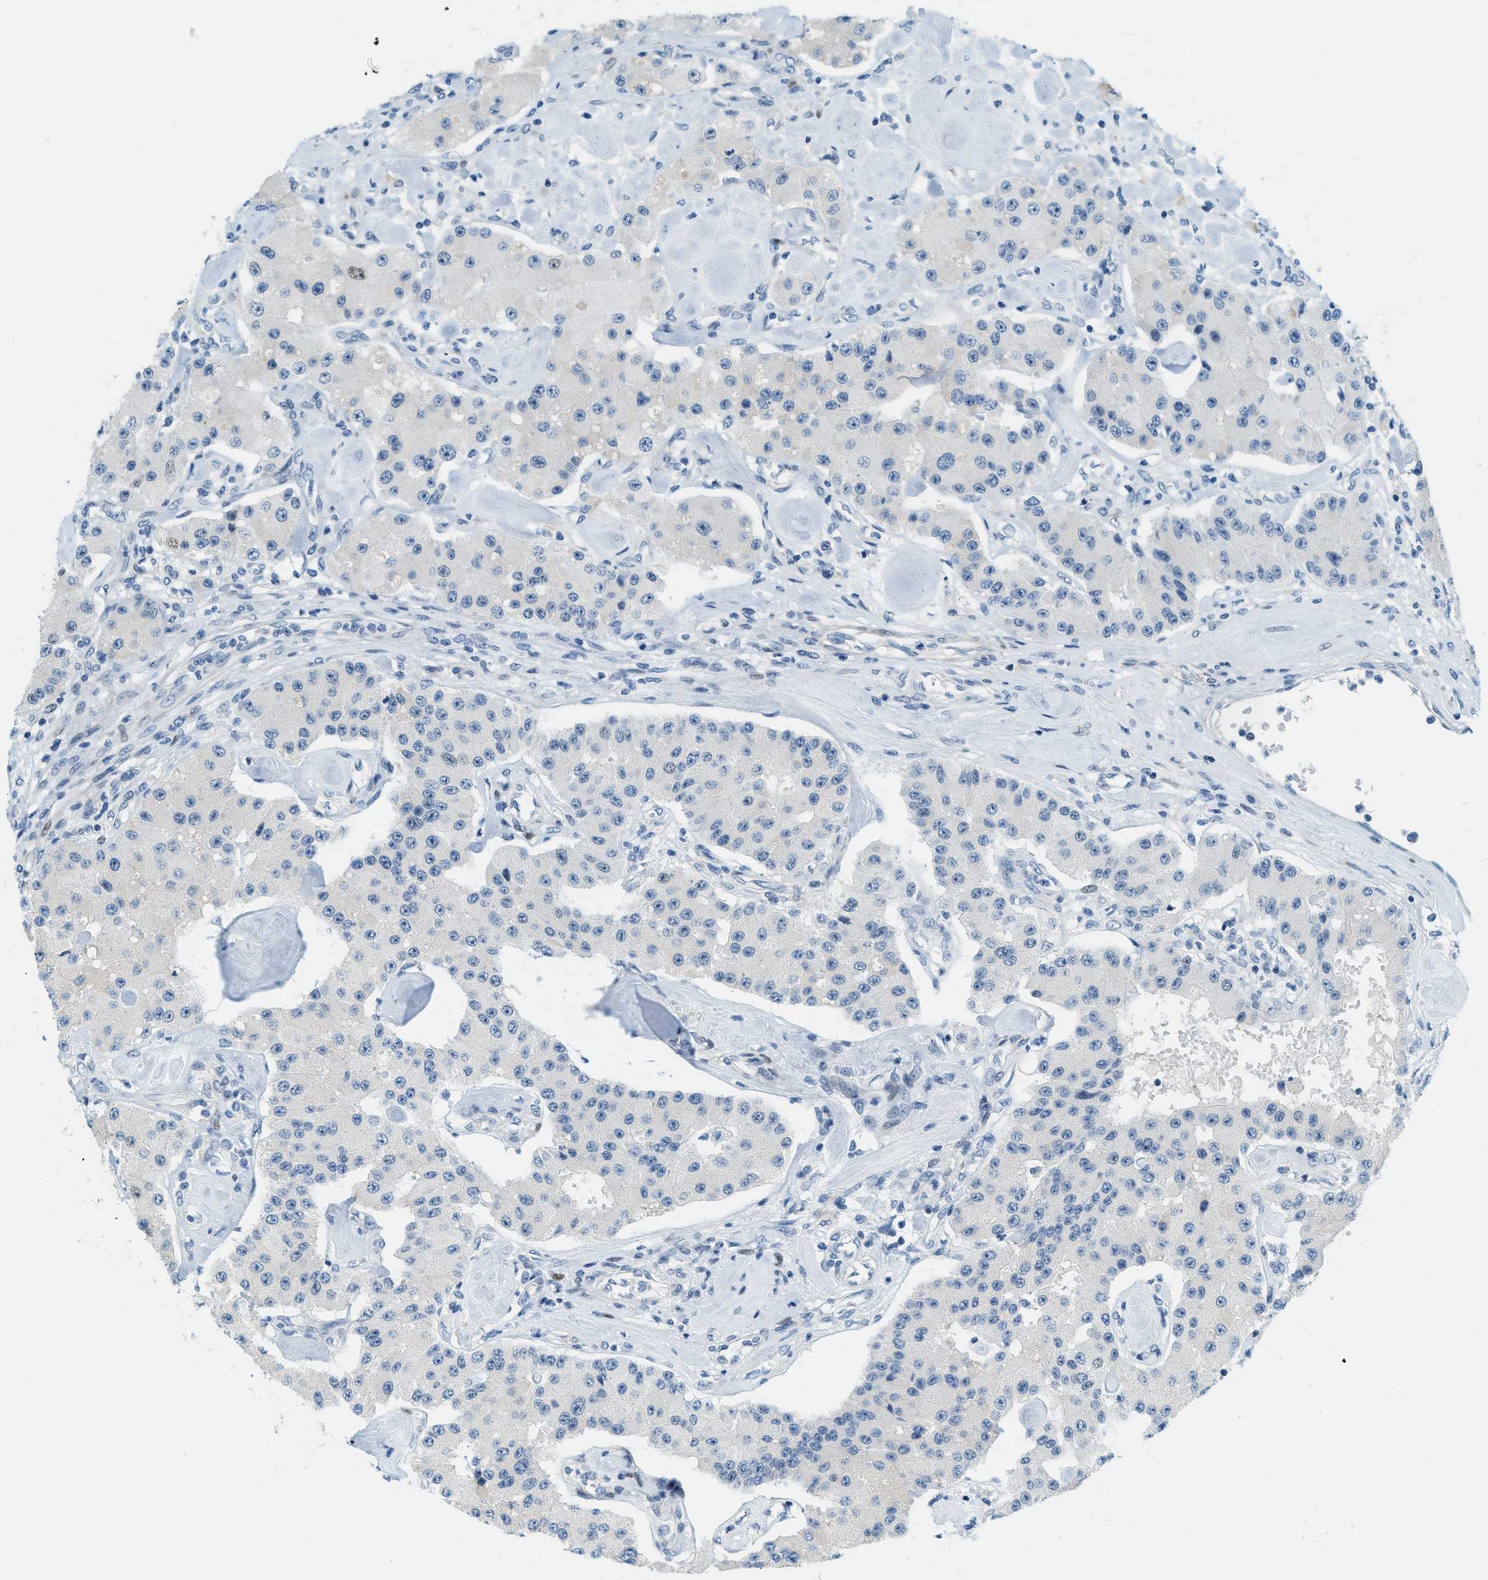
{"staining": {"intensity": "negative", "quantity": "none", "location": "none"}, "tissue": "carcinoid", "cell_type": "Tumor cells", "image_type": "cancer", "snomed": [{"axis": "morphology", "description": "Carcinoid, malignant, NOS"}, {"axis": "topography", "description": "Pancreas"}], "caption": "Protein analysis of carcinoid demonstrates no significant staining in tumor cells.", "gene": "CYP4X1", "patient": {"sex": "male", "age": 41}}